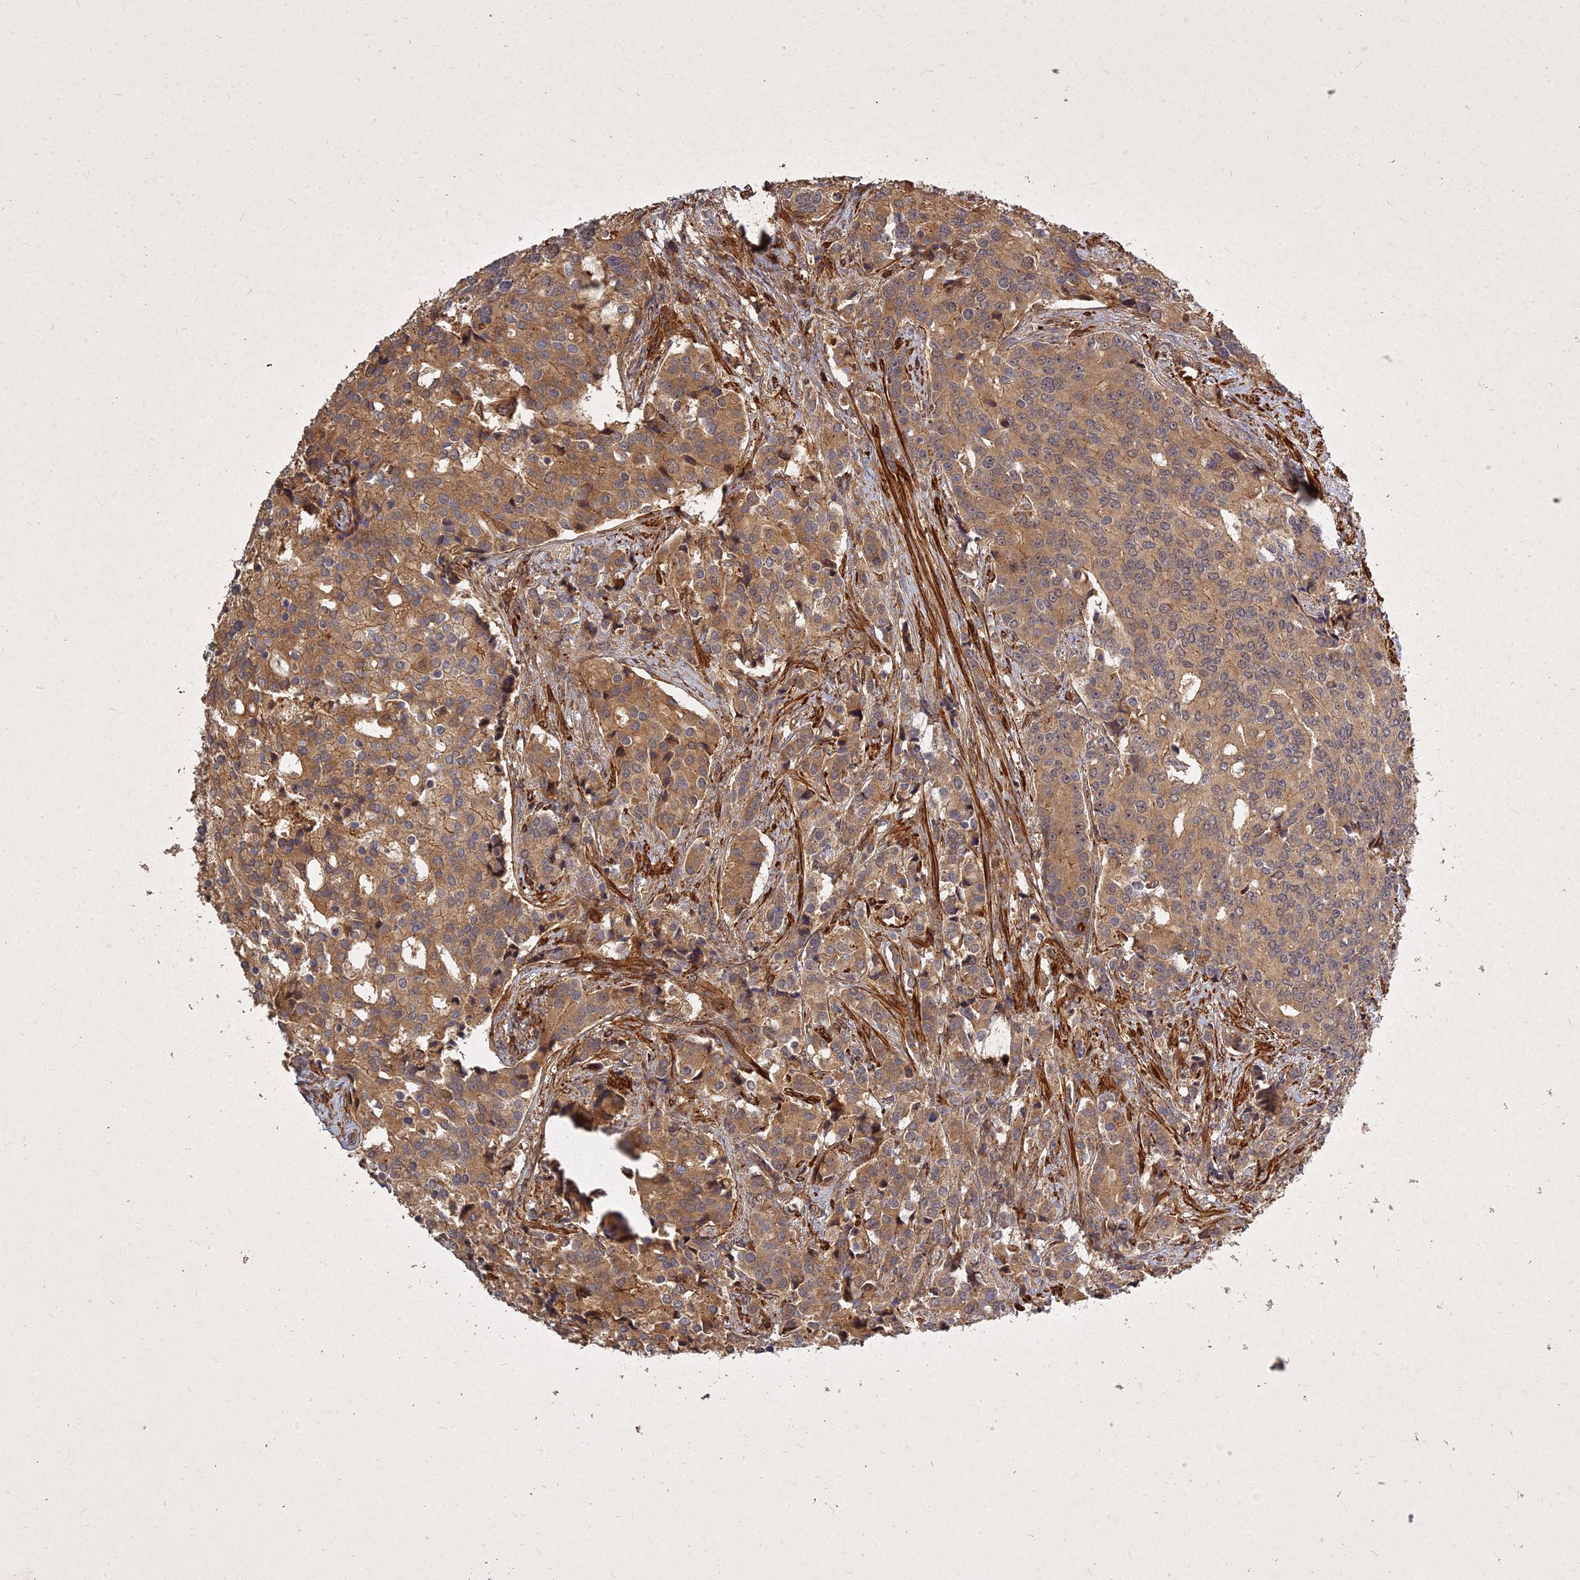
{"staining": {"intensity": "moderate", "quantity": ">75%", "location": "cytoplasmic/membranous"}, "tissue": "prostate cancer", "cell_type": "Tumor cells", "image_type": "cancer", "snomed": [{"axis": "morphology", "description": "Adenocarcinoma, High grade"}, {"axis": "topography", "description": "Prostate"}], "caption": "About >75% of tumor cells in prostate cancer (adenocarcinoma (high-grade)) exhibit moderate cytoplasmic/membranous protein staining as visualized by brown immunohistochemical staining.", "gene": "UBE2W", "patient": {"sex": "male", "age": 62}}